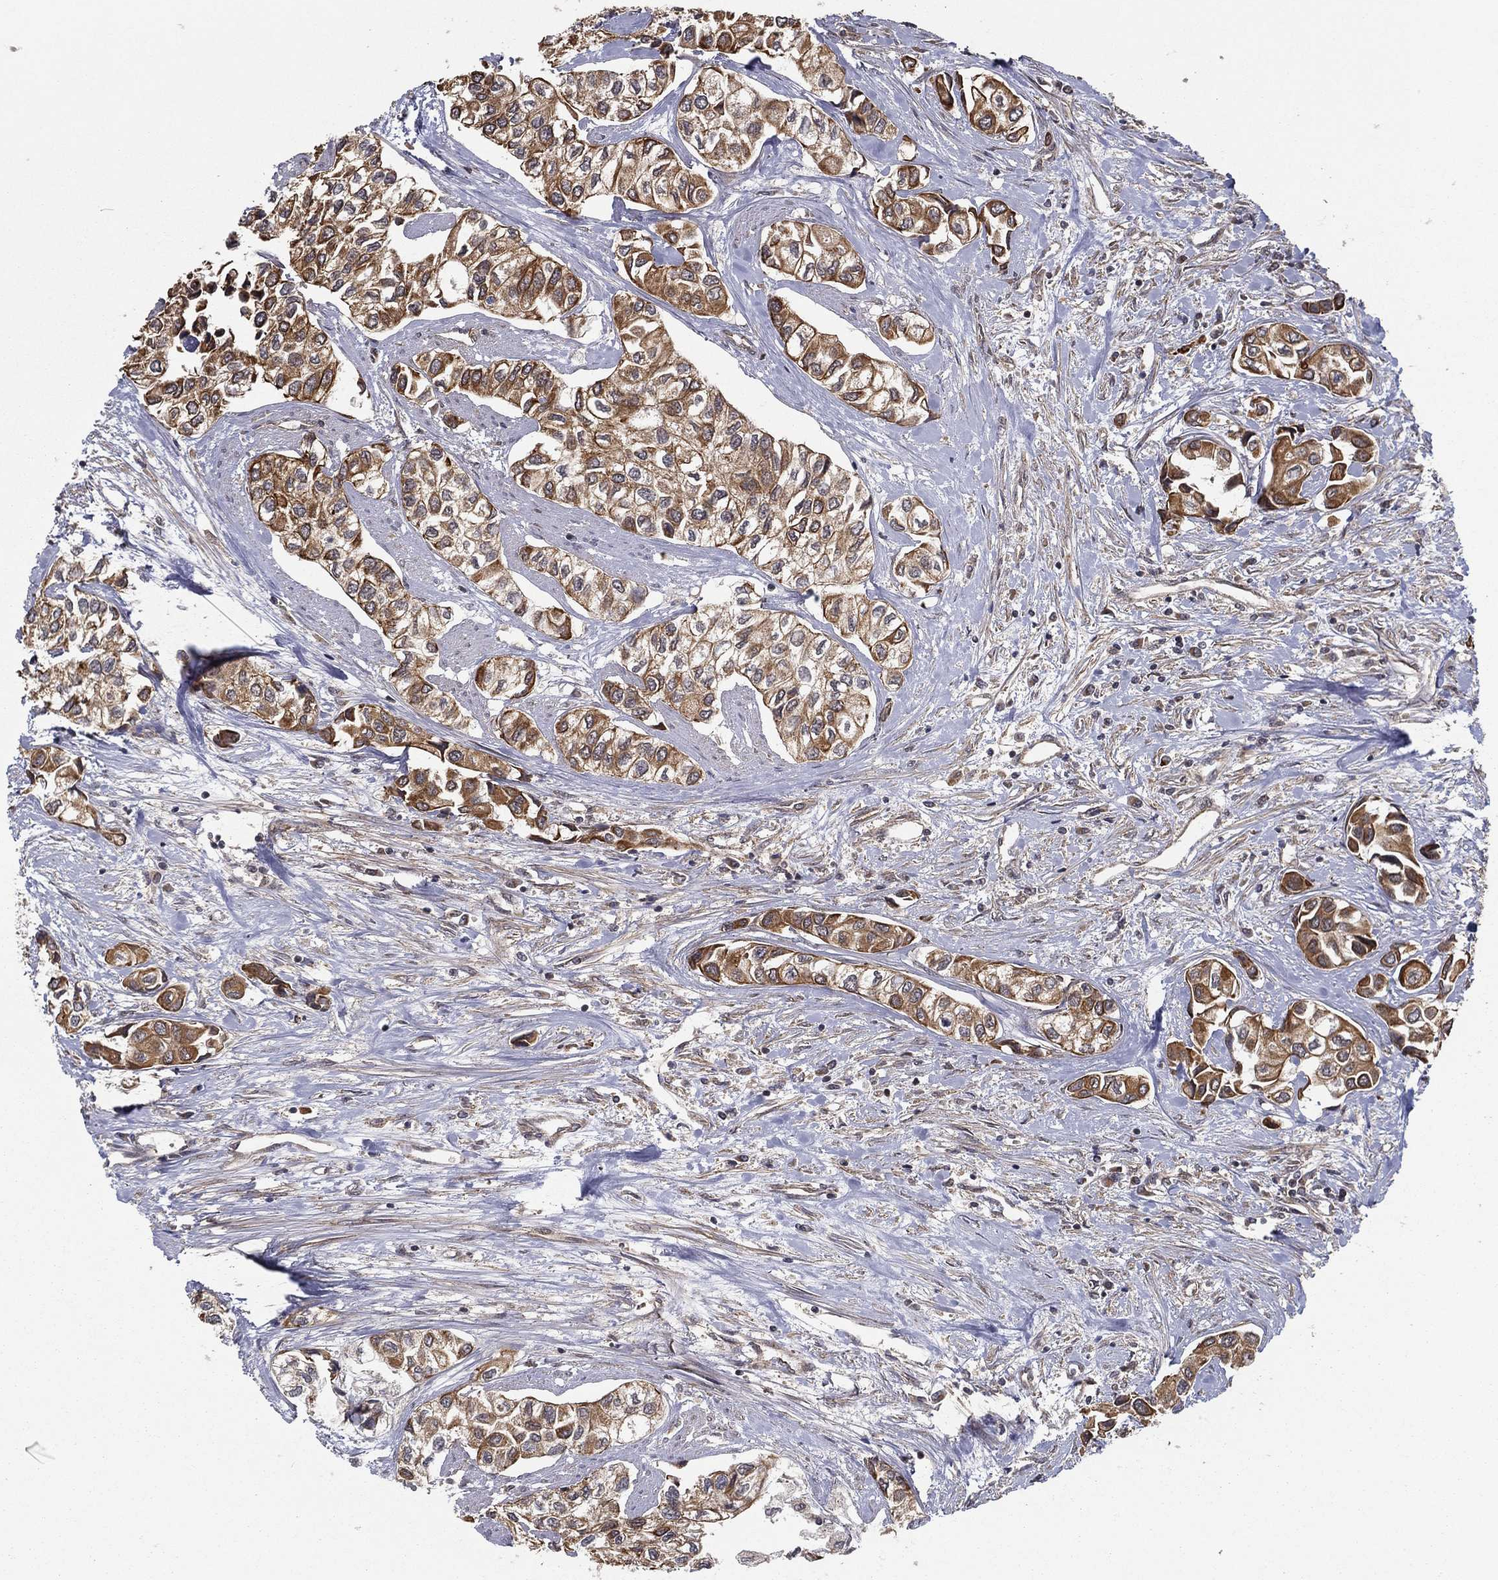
{"staining": {"intensity": "moderate", "quantity": ">75%", "location": "cytoplasmic/membranous"}, "tissue": "urothelial cancer", "cell_type": "Tumor cells", "image_type": "cancer", "snomed": [{"axis": "morphology", "description": "Urothelial carcinoma, High grade"}, {"axis": "topography", "description": "Urinary bladder"}], "caption": "About >75% of tumor cells in human urothelial carcinoma (high-grade) display moderate cytoplasmic/membranous protein positivity as visualized by brown immunohistochemical staining.", "gene": "UACA", "patient": {"sex": "male", "age": 73}}